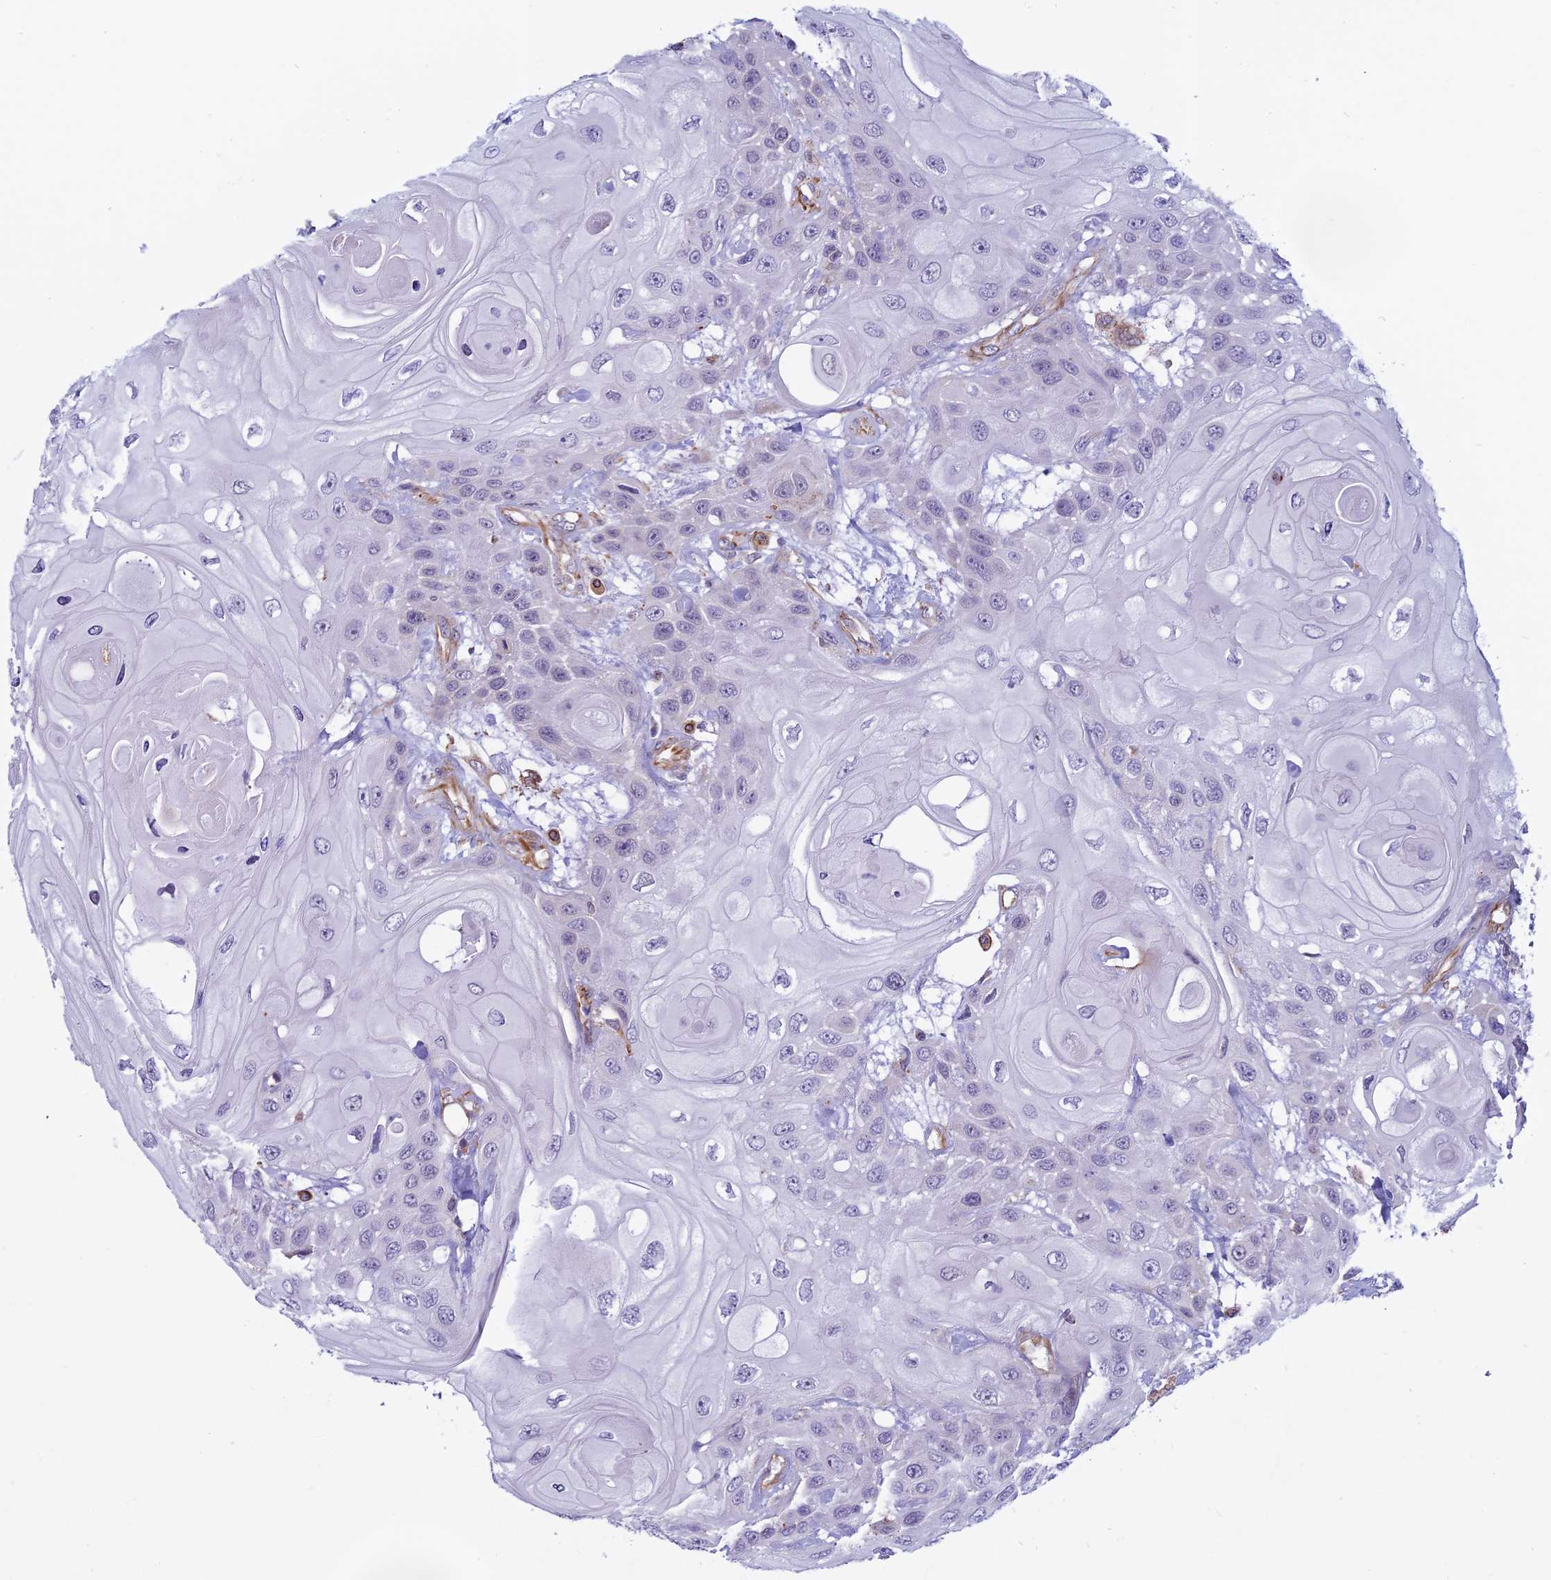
{"staining": {"intensity": "negative", "quantity": "none", "location": "none"}, "tissue": "head and neck cancer", "cell_type": "Tumor cells", "image_type": "cancer", "snomed": [{"axis": "morphology", "description": "Squamous cell carcinoma, NOS"}, {"axis": "topography", "description": "Head-Neck"}], "caption": "Head and neck squamous cell carcinoma was stained to show a protein in brown. There is no significant staining in tumor cells.", "gene": "SAPCD2", "patient": {"sex": "female", "age": 43}}